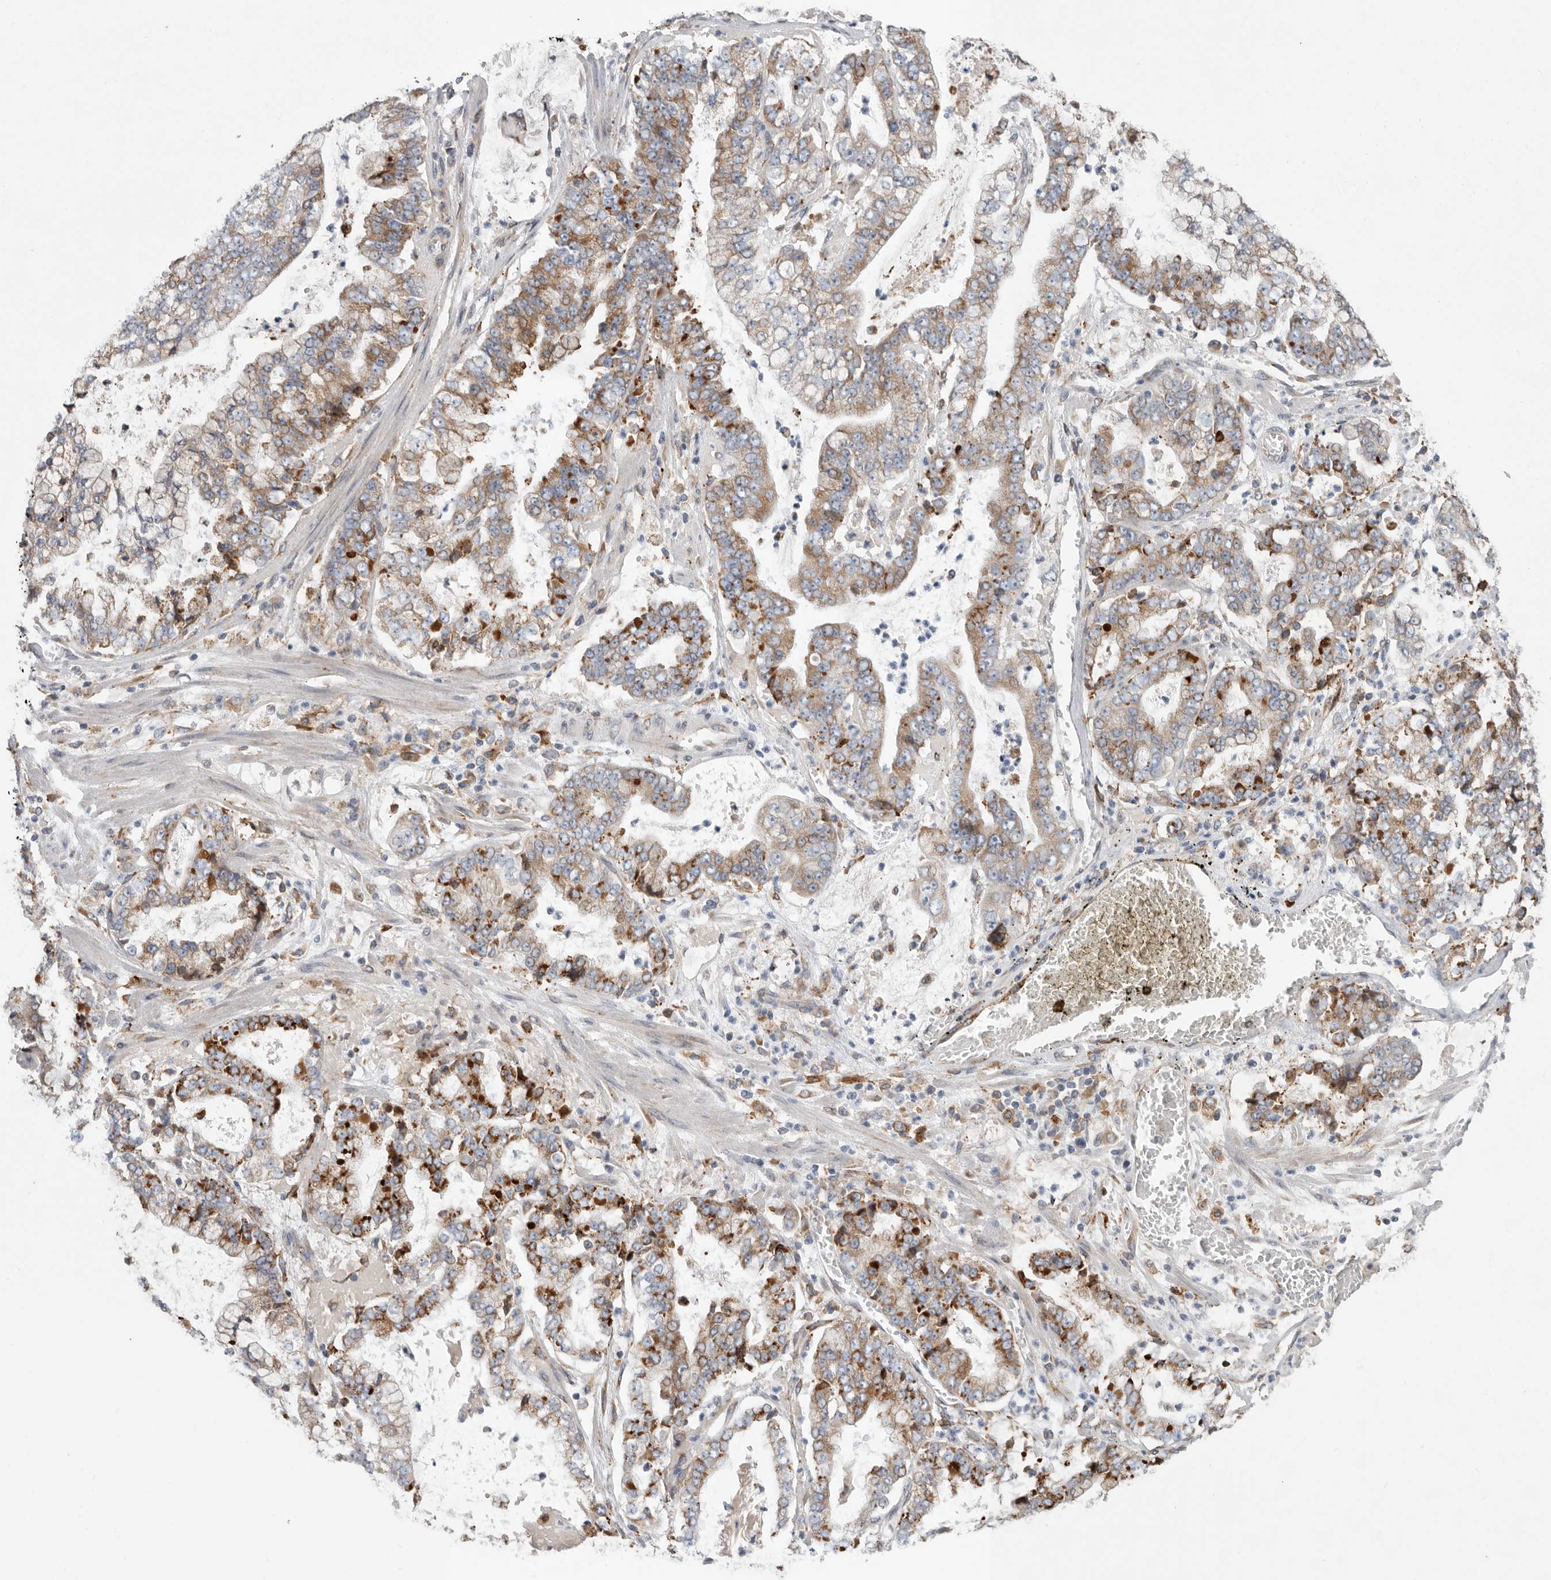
{"staining": {"intensity": "moderate", "quantity": ">75%", "location": "cytoplasmic/membranous"}, "tissue": "stomach cancer", "cell_type": "Tumor cells", "image_type": "cancer", "snomed": [{"axis": "morphology", "description": "Adenocarcinoma, NOS"}, {"axis": "topography", "description": "Stomach"}], "caption": "This micrograph exhibits immunohistochemistry staining of human adenocarcinoma (stomach), with medium moderate cytoplasmic/membranous staining in approximately >75% of tumor cells.", "gene": "GANAB", "patient": {"sex": "male", "age": 76}}